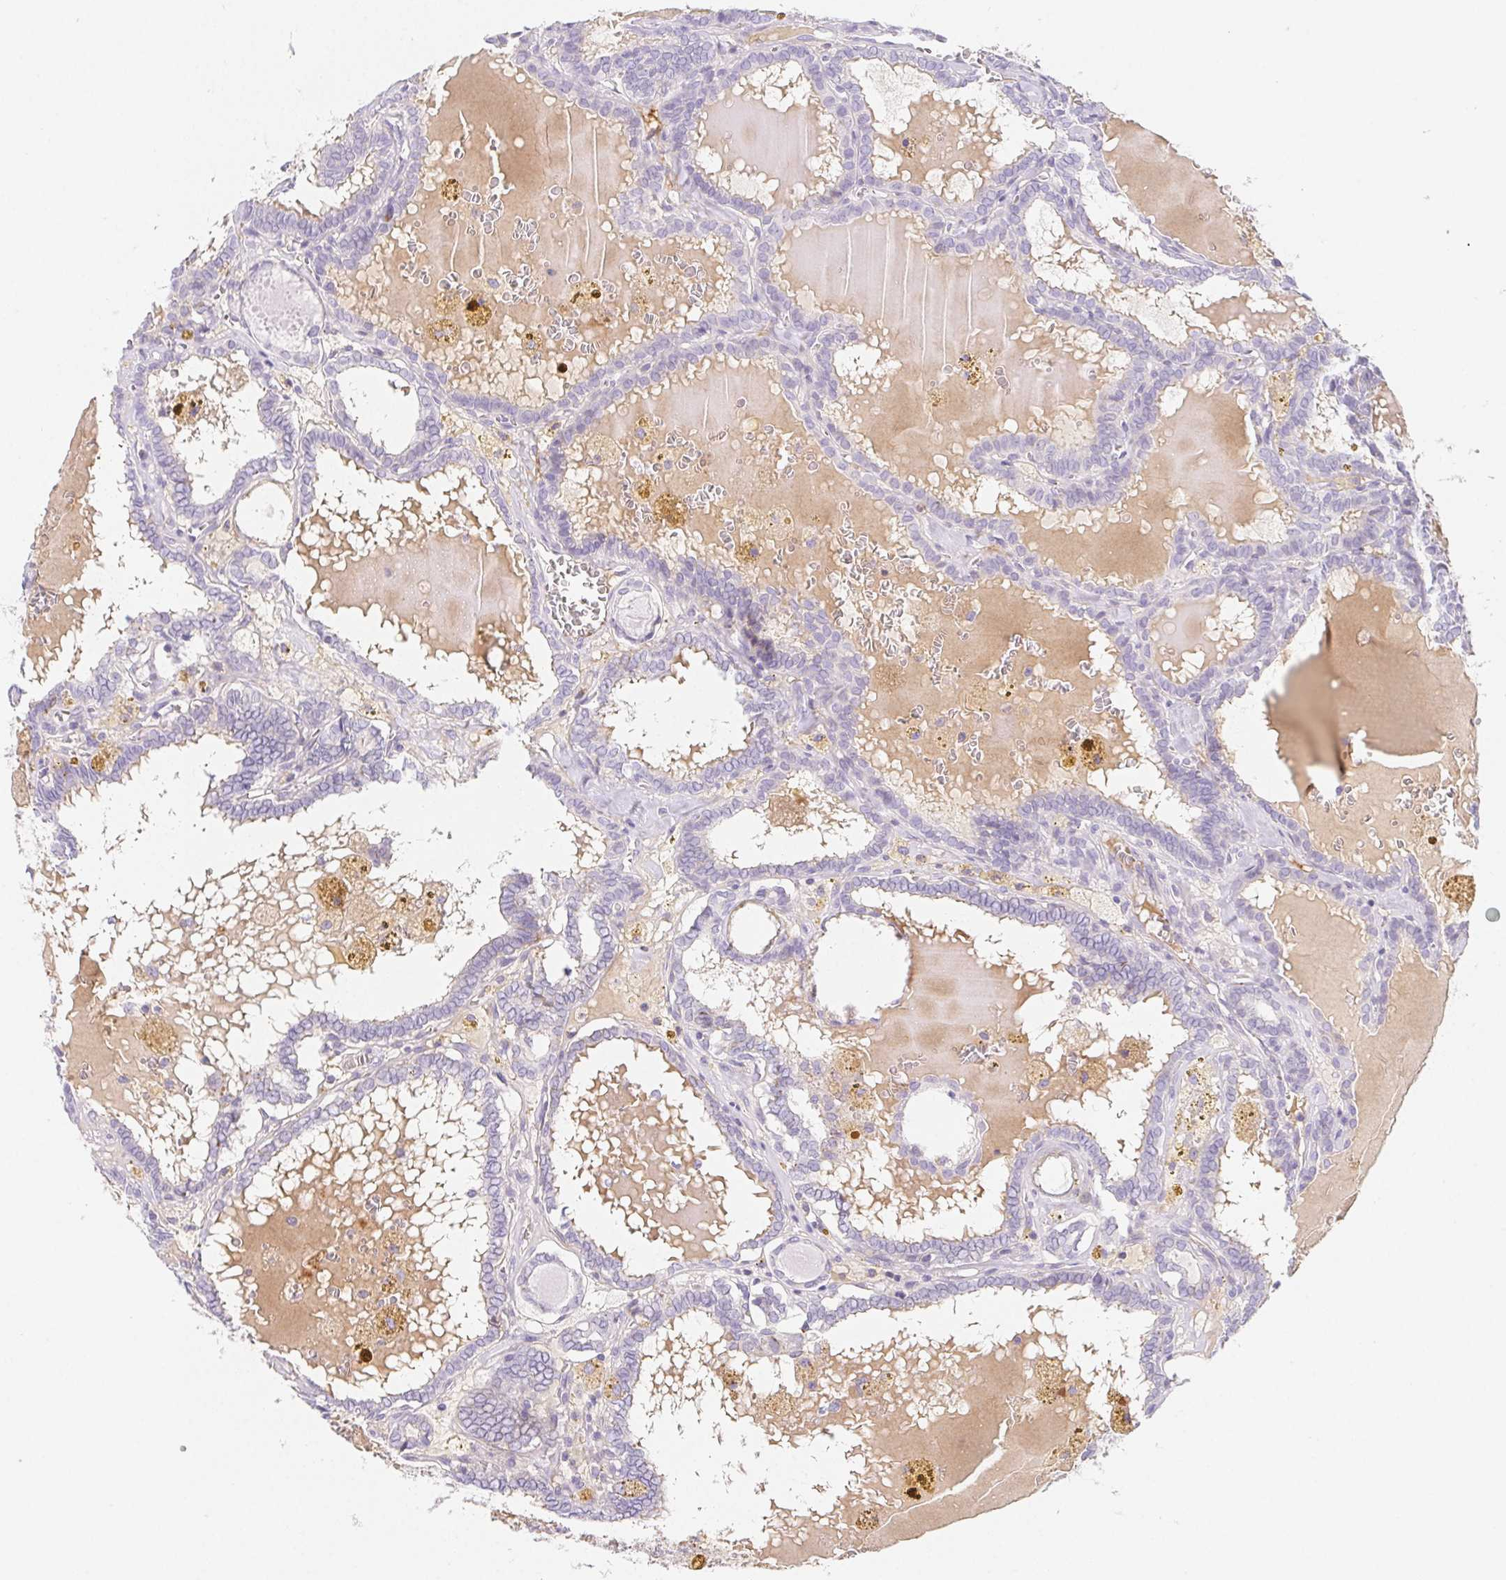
{"staining": {"intensity": "negative", "quantity": "none", "location": "none"}, "tissue": "thyroid cancer", "cell_type": "Tumor cells", "image_type": "cancer", "snomed": [{"axis": "morphology", "description": "Papillary adenocarcinoma, NOS"}, {"axis": "topography", "description": "Thyroid gland"}], "caption": "The image displays no staining of tumor cells in thyroid cancer (papillary adenocarcinoma).", "gene": "ITIH2", "patient": {"sex": "female", "age": 39}}